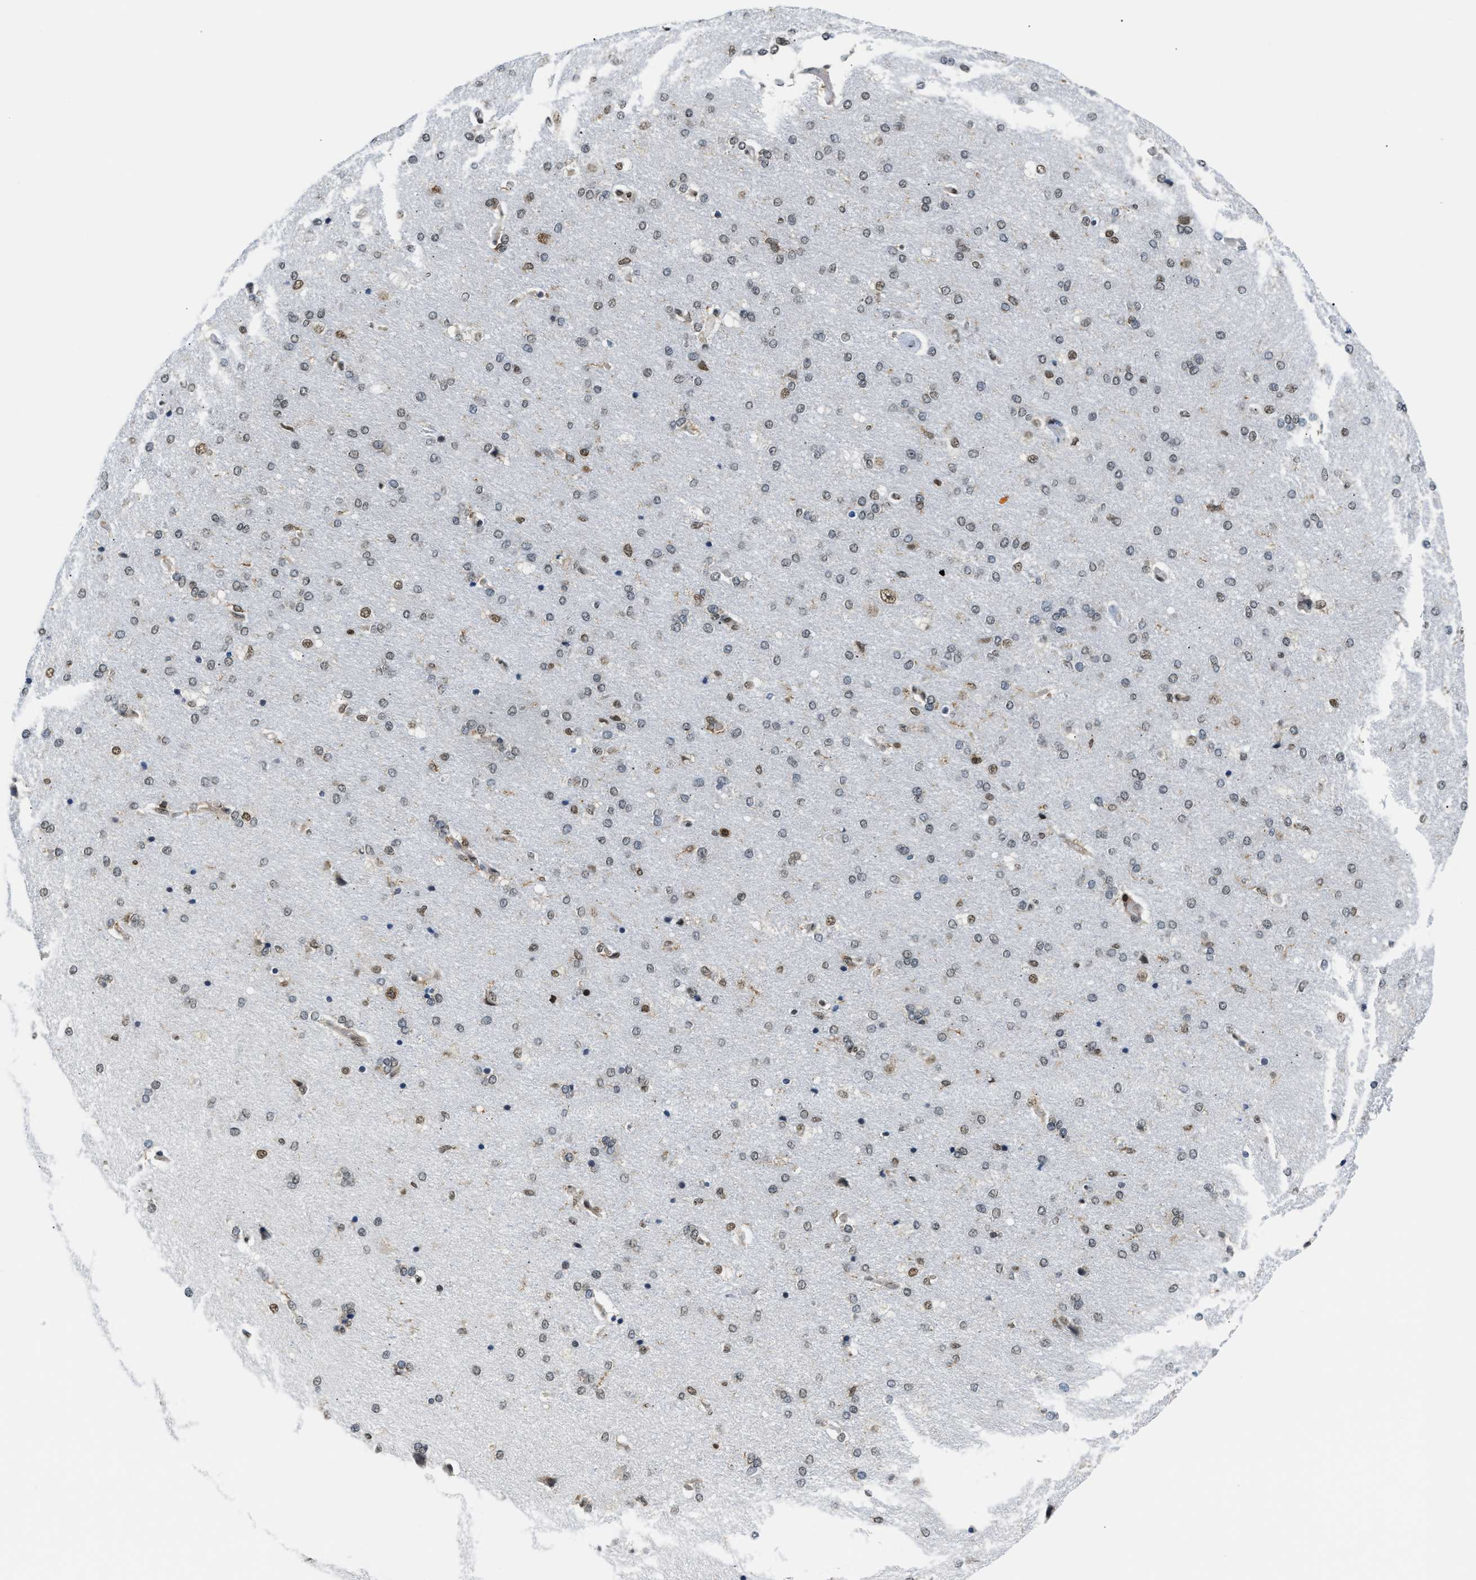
{"staining": {"intensity": "negative", "quantity": "none", "location": "none"}, "tissue": "cerebral cortex", "cell_type": "Endothelial cells", "image_type": "normal", "snomed": [{"axis": "morphology", "description": "Normal tissue, NOS"}, {"axis": "topography", "description": "Cerebral cortex"}], "caption": "IHC image of benign cerebral cortex: cerebral cortex stained with DAB reveals no significant protein expression in endothelial cells.", "gene": "STK10", "patient": {"sex": "male", "age": 62}}